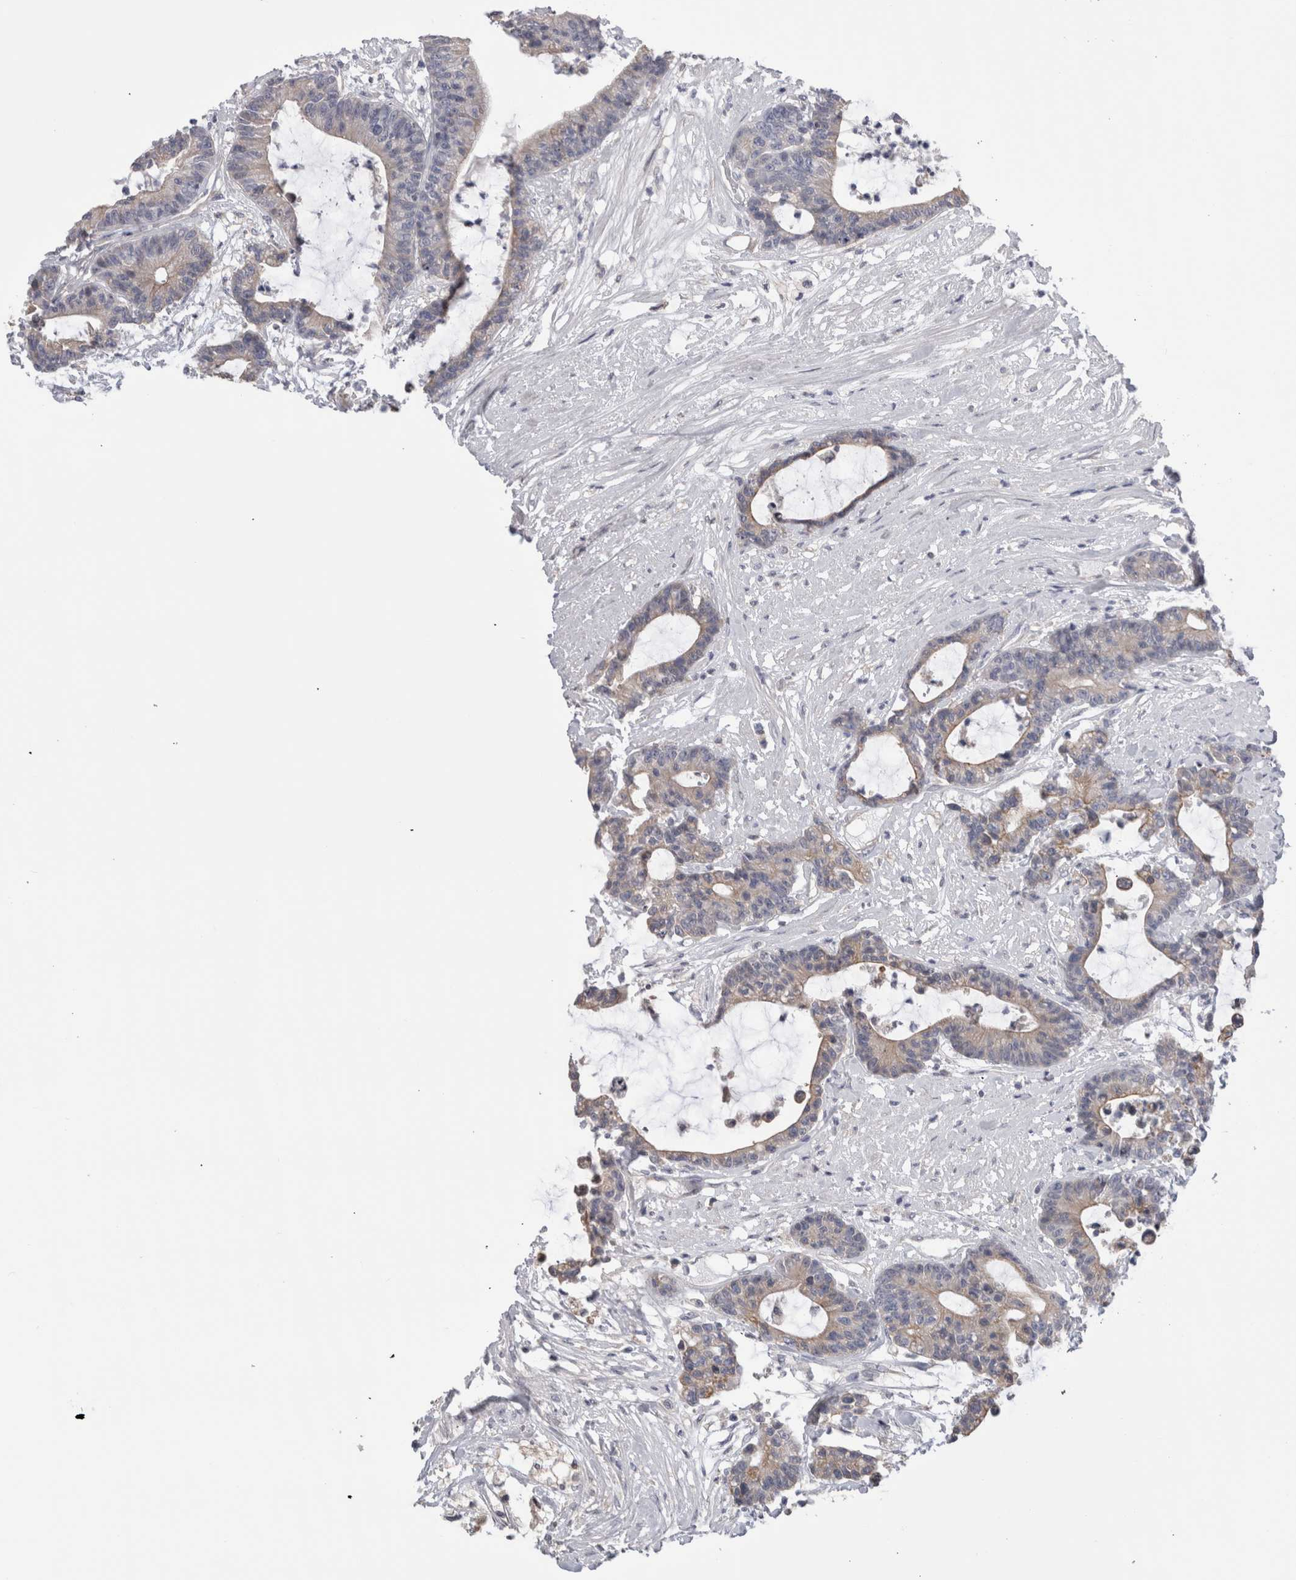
{"staining": {"intensity": "moderate", "quantity": "25%-75%", "location": "cytoplasmic/membranous"}, "tissue": "colorectal cancer", "cell_type": "Tumor cells", "image_type": "cancer", "snomed": [{"axis": "morphology", "description": "Adenocarcinoma, NOS"}, {"axis": "topography", "description": "Colon"}], "caption": "Adenocarcinoma (colorectal) stained for a protein (brown) exhibits moderate cytoplasmic/membranous positive positivity in approximately 25%-75% of tumor cells.", "gene": "SMAP2", "patient": {"sex": "female", "age": 84}}